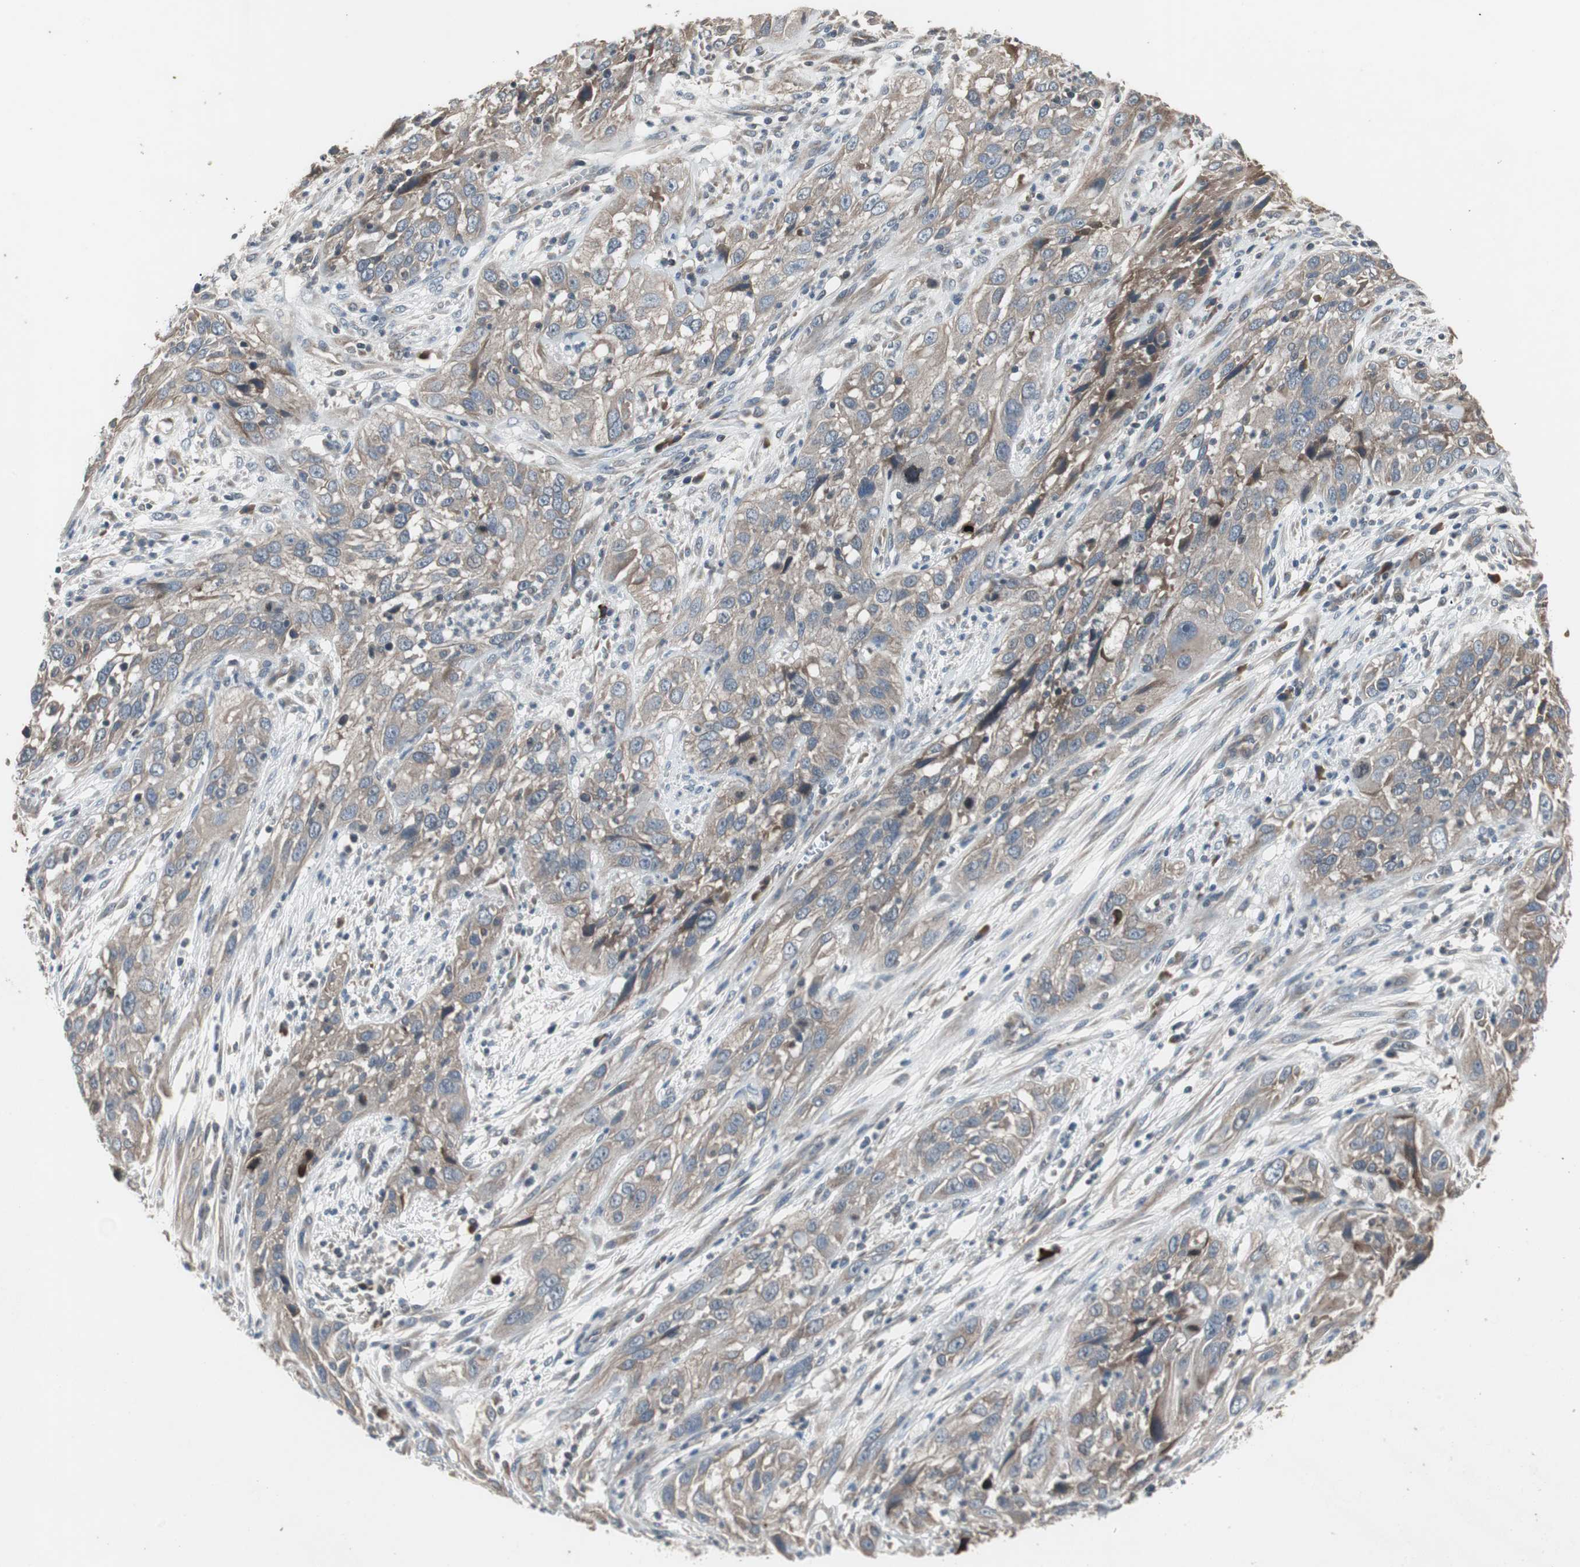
{"staining": {"intensity": "moderate", "quantity": ">75%", "location": "cytoplasmic/membranous"}, "tissue": "cervical cancer", "cell_type": "Tumor cells", "image_type": "cancer", "snomed": [{"axis": "morphology", "description": "Squamous cell carcinoma, NOS"}, {"axis": "topography", "description": "Cervix"}], "caption": "Immunohistochemical staining of cervical cancer reveals moderate cytoplasmic/membranous protein positivity in approximately >75% of tumor cells.", "gene": "ZMPSTE24", "patient": {"sex": "female", "age": 32}}